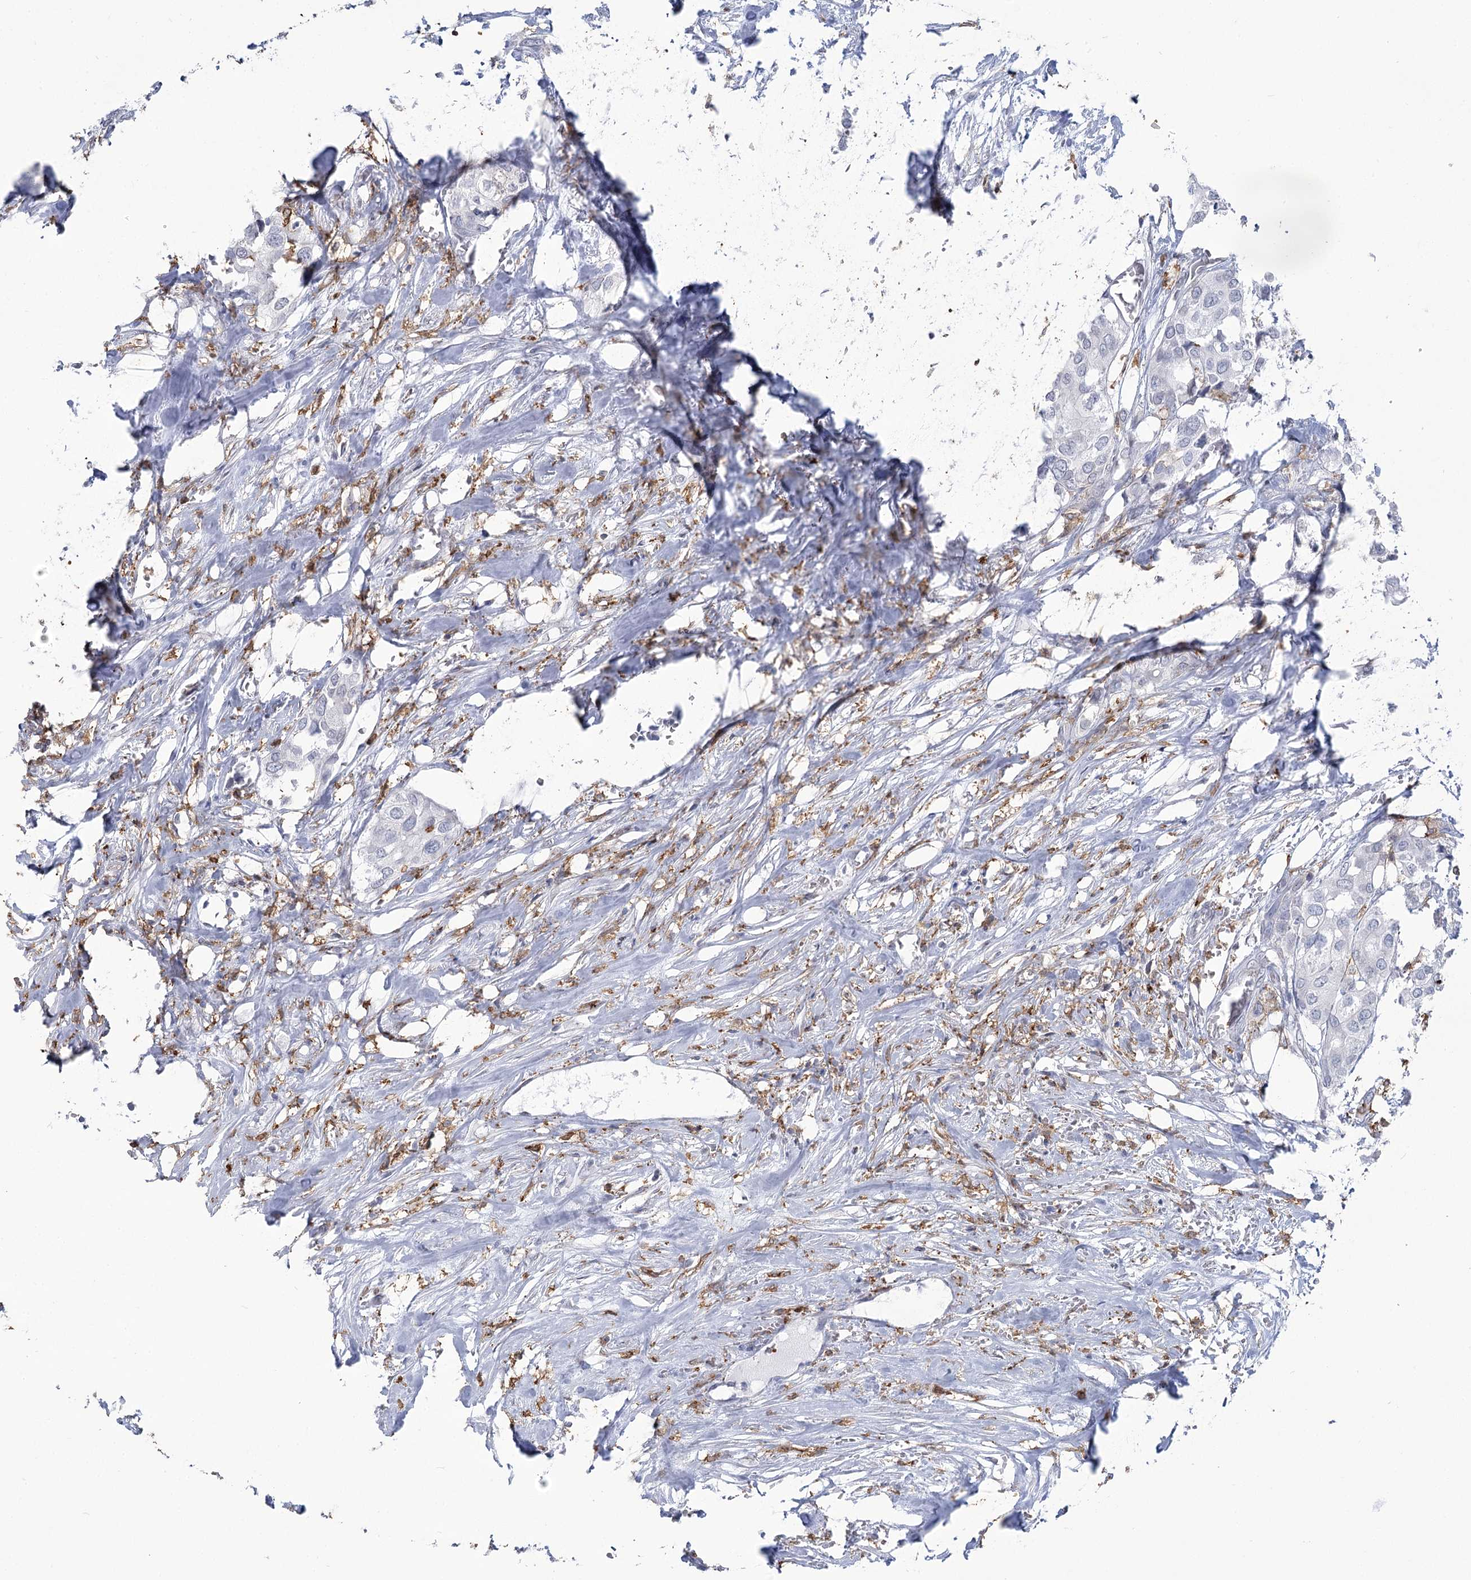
{"staining": {"intensity": "negative", "quantity": "none", "location": "none"}, "tissue": "urothelial cancer", "cell_type": "Tumor cells", "image_type": "cancer", "snomed": [{"axis": "morphology", "description": "Urothelial carcinoma, High grade"}, {"axis": "topography", "description": "Urinary bladder"}], "caption": "Histopathology image shows no protein positivity in tumor cells of urothelial cancer tissue.", "gene": "C11orf1", "patient": {"sex": "male", "age": 64}}